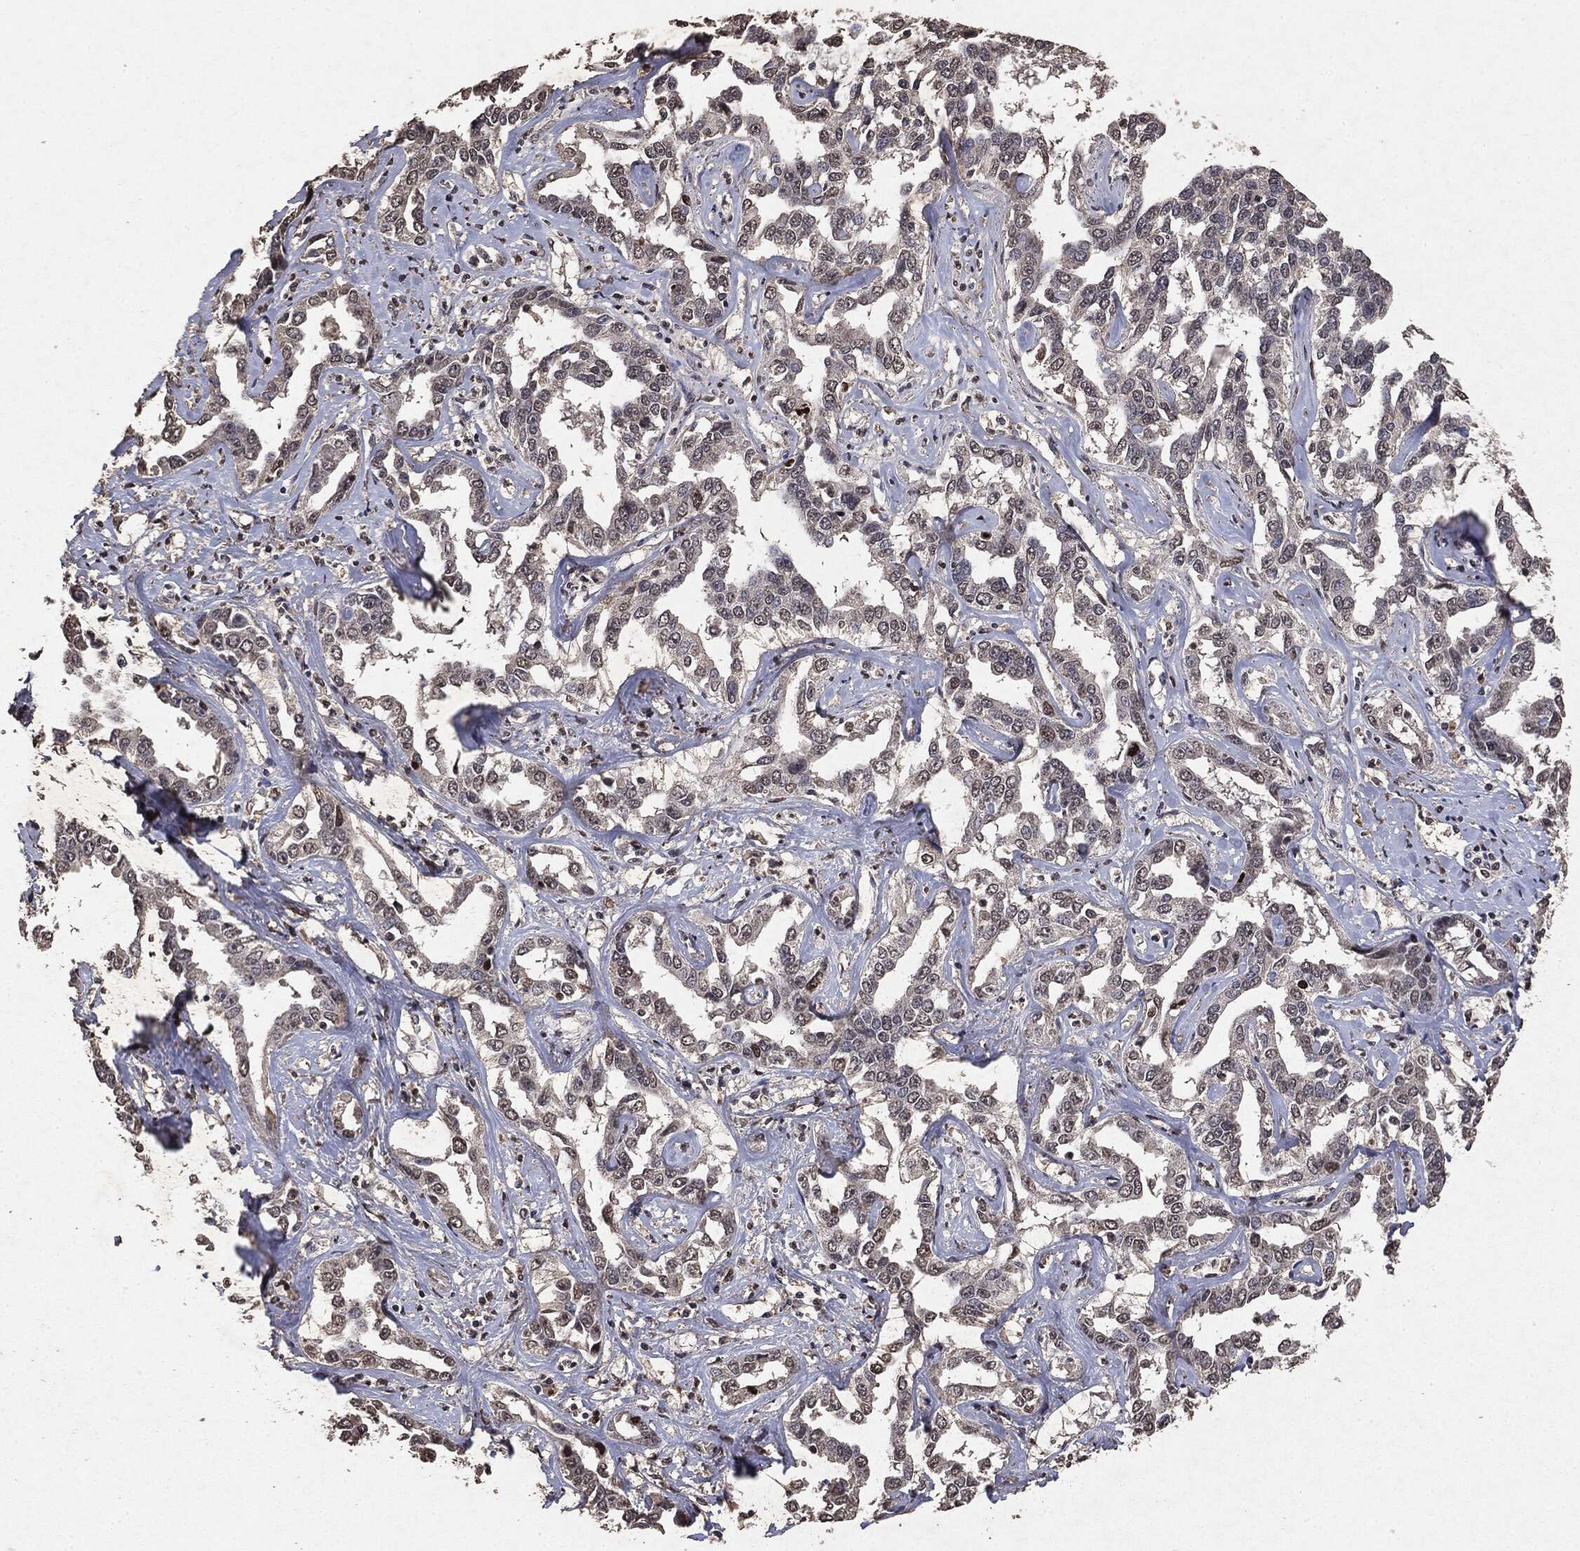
{"staining": {"intensity": "negative", "quantity": "none", "location": "none"}, "tissue": "liver cancer", "cell_type": "Tumor cells", "image_type": "cancer", "snomed": [{"axis": "morphology", "description": "Cholangiocarcinoma"}, {"axis": "topography", "description": "Liver"}], "caption": "Liver cancer (cholangiocarcinoma) was stained to show a protein in brown. There is no significant staining in tumor cells. (DAB immunohistochemistry, high magnification).", "gene": "RAD18", "patient": {"sex": "male", "age": 59}}